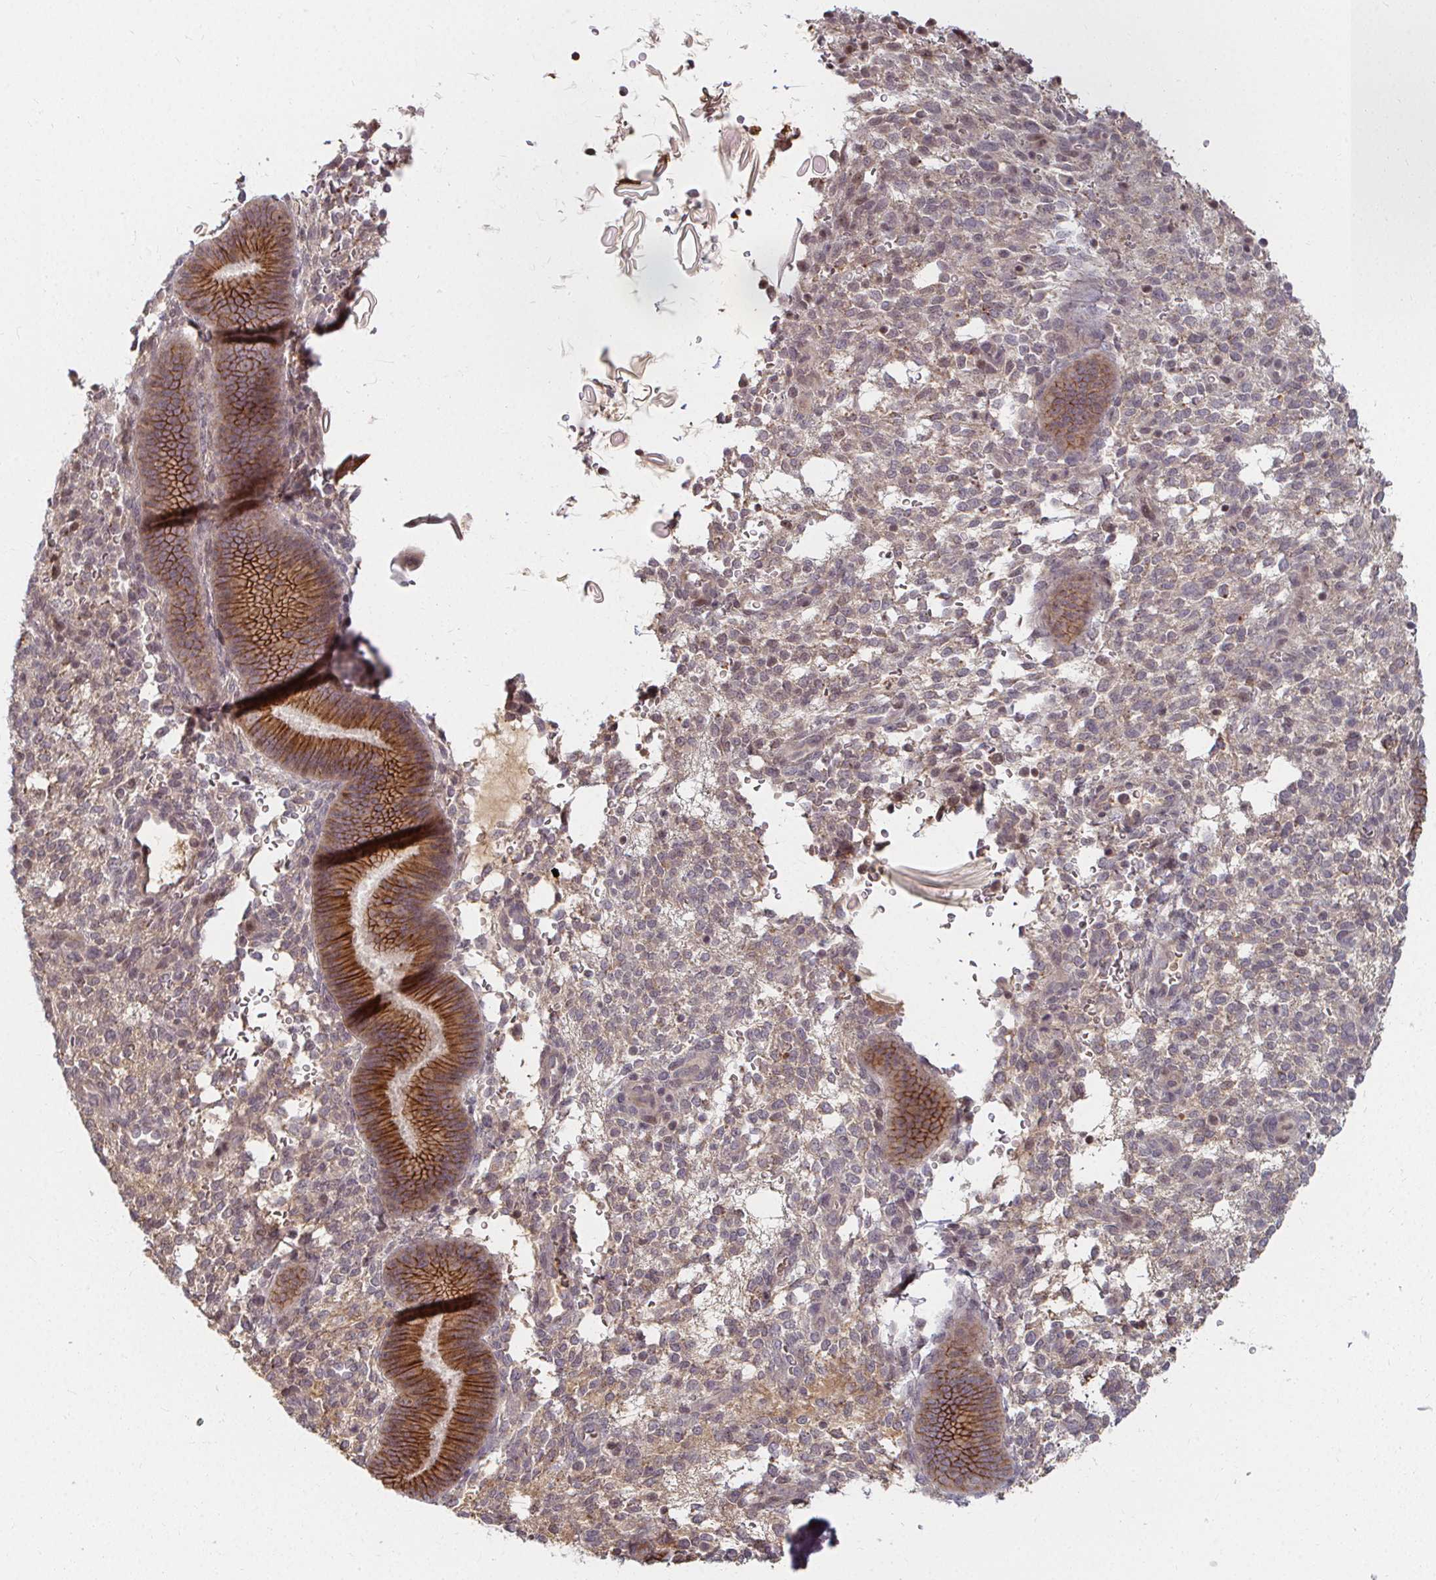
{"staining": {"intensity": "weak", "quantity": "<25%", "location": "cytoplasmic/membranous"}, "tissue": "endometrium", "cell_type": "Cells in endometrial stroma", "image_type": "normal", "snomed": [{"axis": "morphology", "description": "Normal tissue, NOS"}, {"axis": "topography", "description": "Endometrium"}], "caption": "Immunohistochemistry (IHC) of unremarkable human endometrium displays no staining in cells in endometrial stroma.", "gene": "ANK3", "patient": {"sex": "female", "age": 39}}